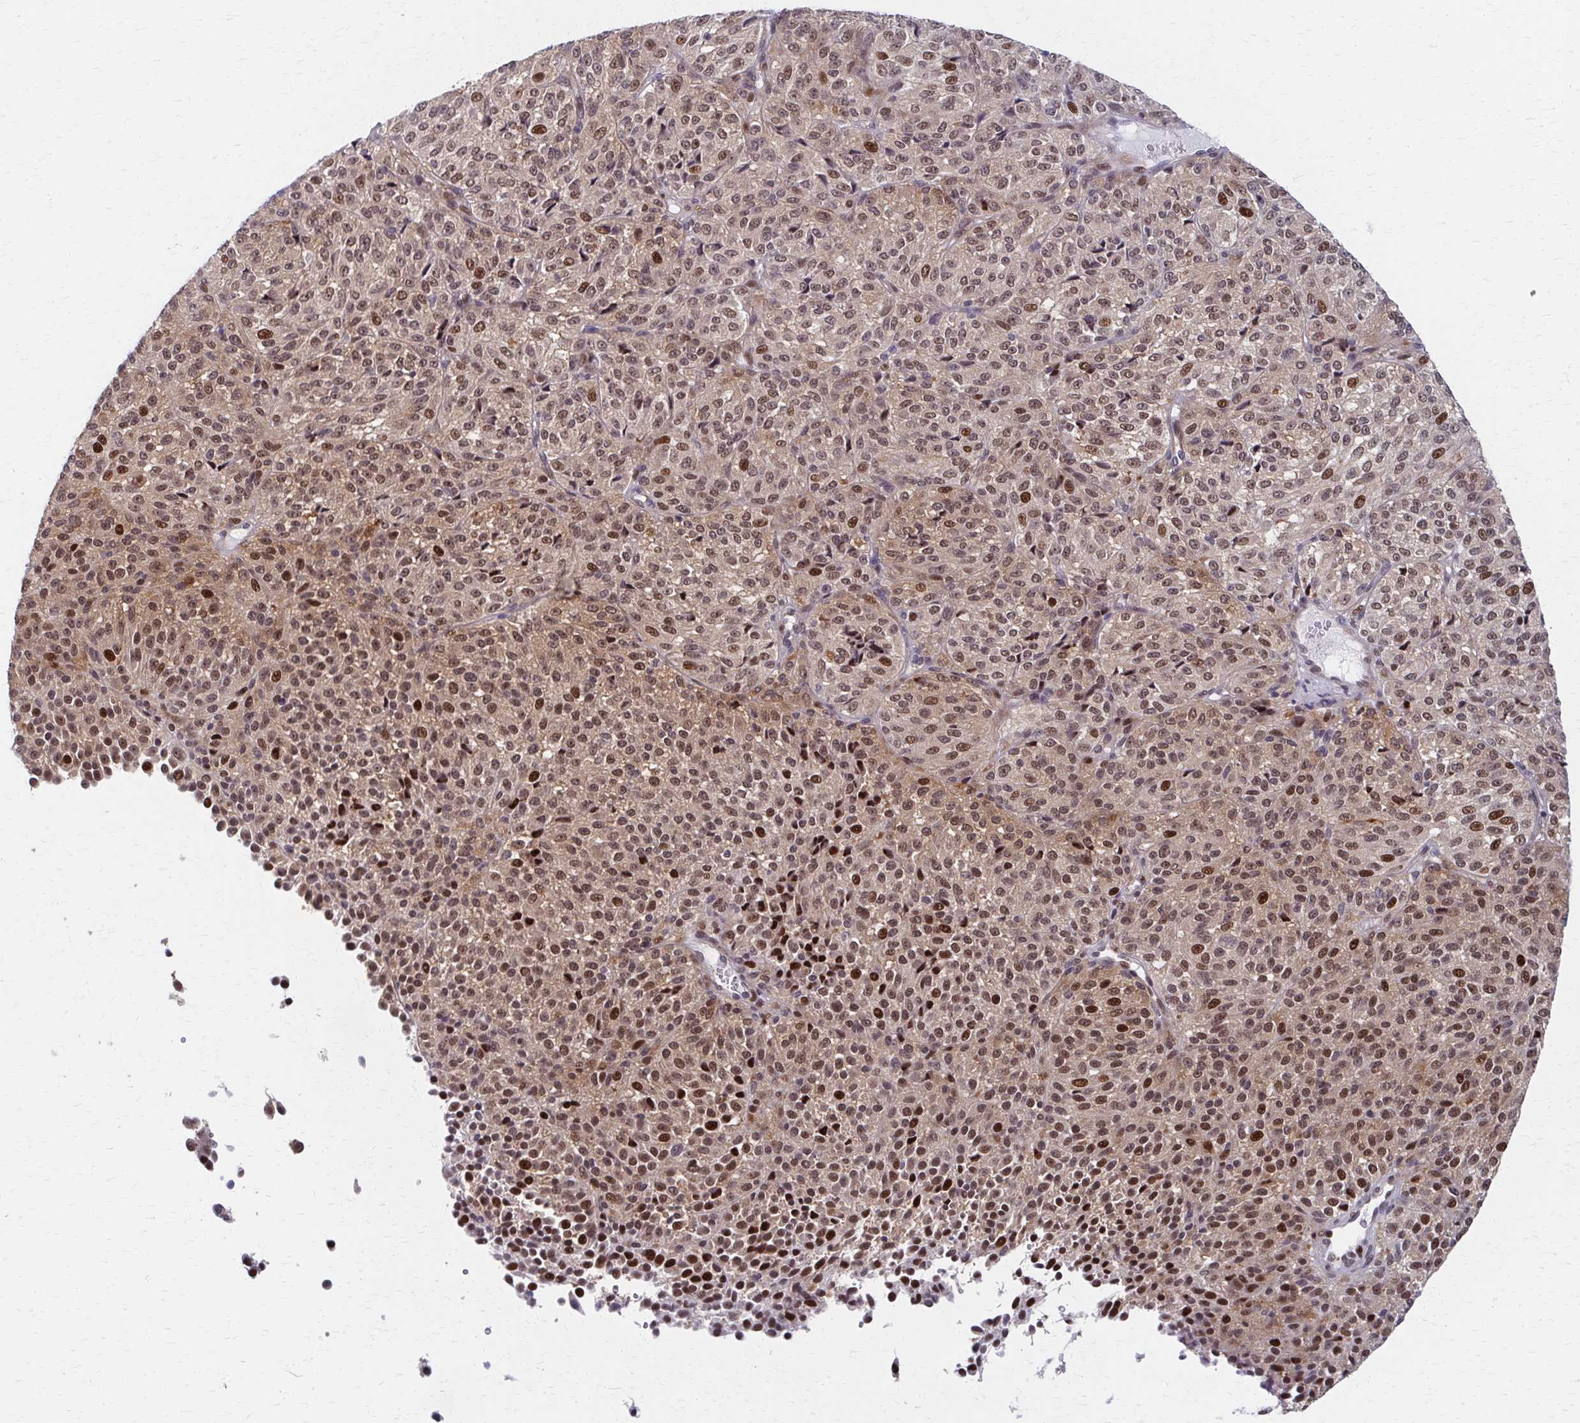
{"staining": {"intensity": "moderate", "quantity": ">75%", "location": "nuclear"}, "tissue": "melanoma", "cell_type": "Tumor cells", "image_type": "cancer", "snomed": [{"axis": "morphology", "description": "Malignant melanoma, Metastatic site"}, {"axis": "topography", "description": "Brain"}], "caption": "A micrograph showing moderate nuclear staining in about >75% of tumor cells in malignant melanoma (metastatic site), as visualized by brown immunohistochemical staining.", "gene": "PSMD7", "patient": {"sex": "female", "age": 56}}